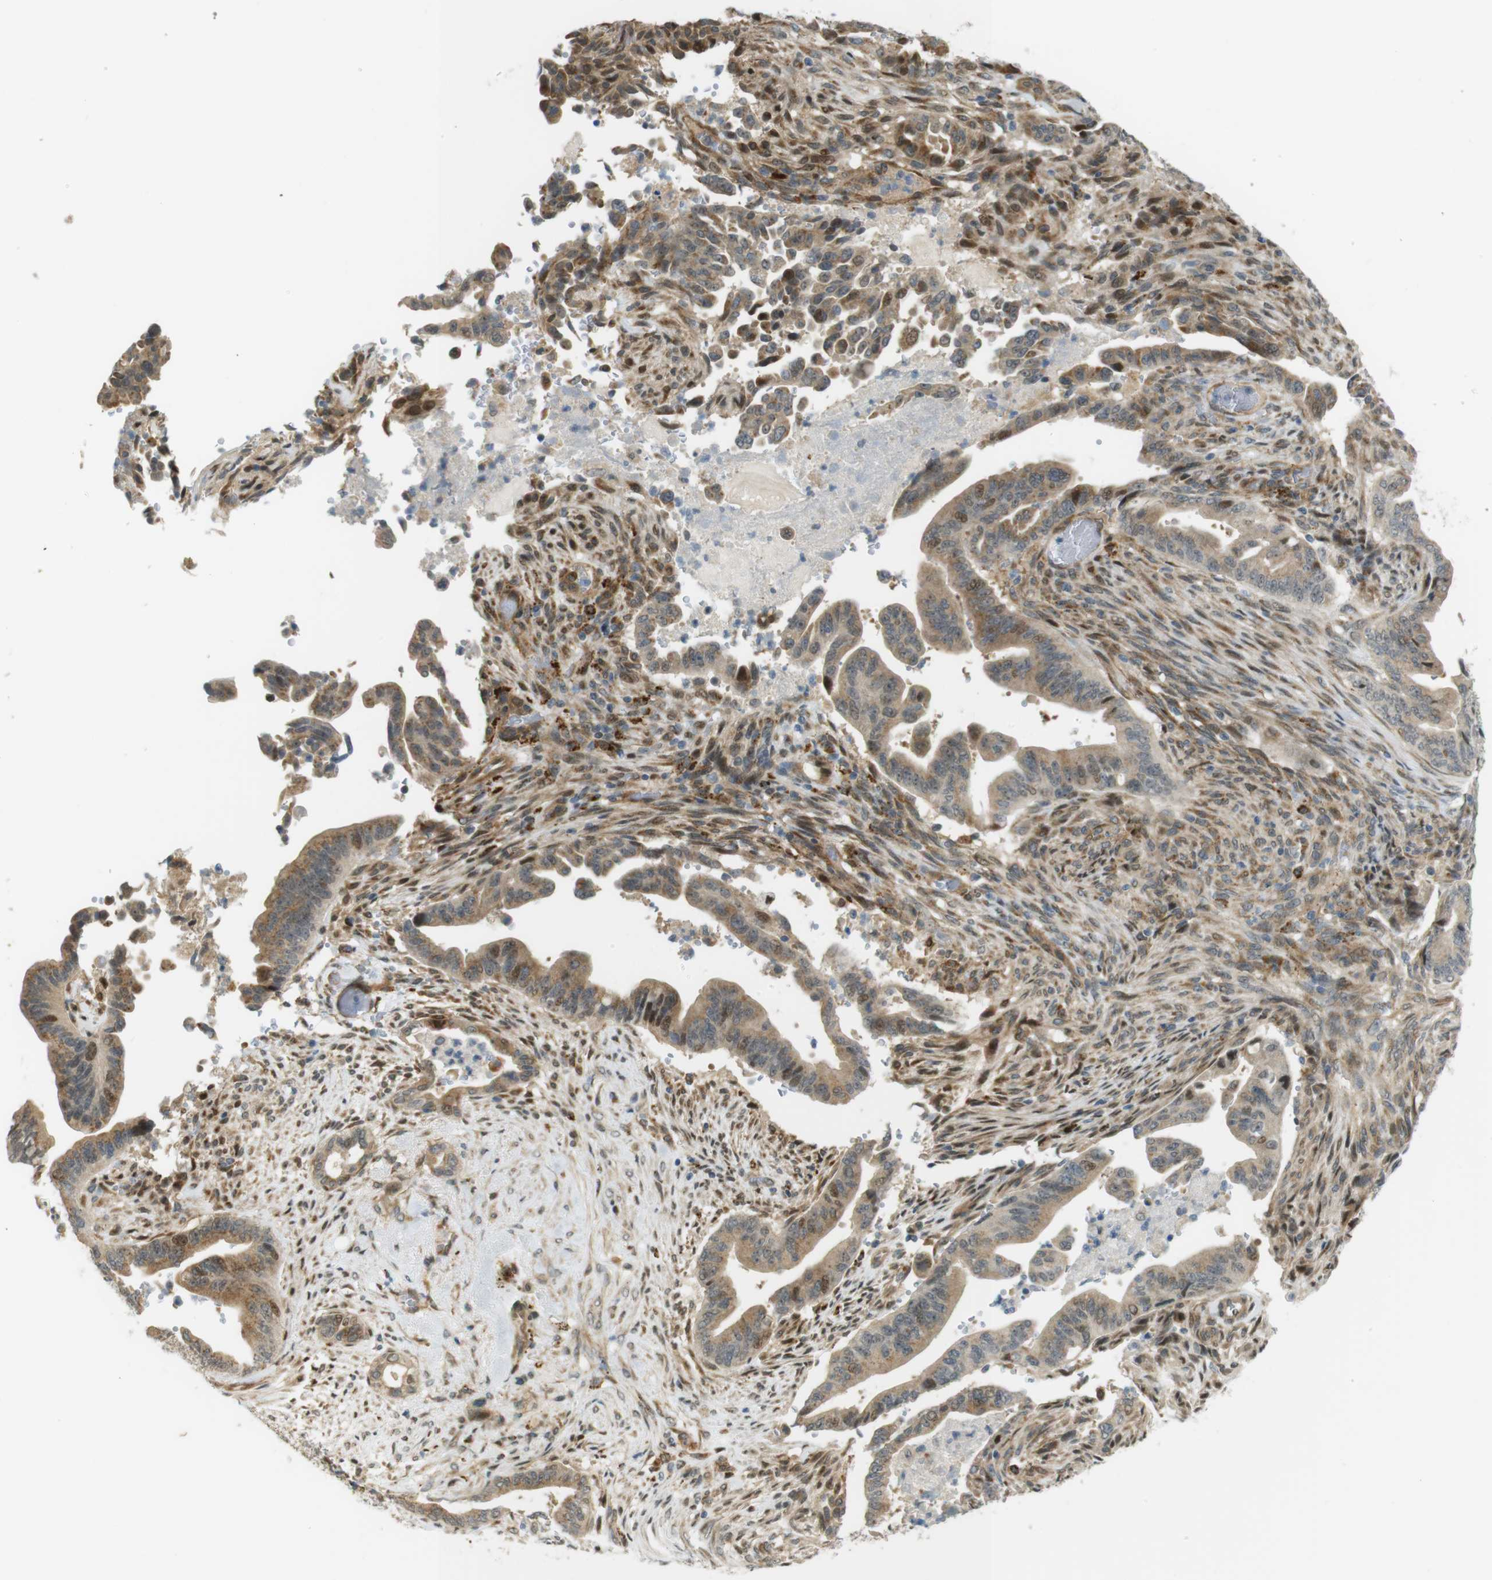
{"staining": {"intensity": "moderate", "quantity": ">75%", "location": "cytoplasmic/membranous,nuclear"}, "tissue": "pancreatic cancer", "cell_type": "Tumor cells", "image_type": "cancer", "snomed": [{"axis": "morphology", "description": "Adenocarcinoma, NOS"}, {"axis": "topography", "description": "Pancreas"}], "caption": "This image demonstrates immunohistochemistry (IHC) staining of pancreatic cancer, with medium moderate cytoplasmic/membranous and nuclear staining in approximately >75% of tumor cells.", "gene": "TSPAN9", "patient": {"sex": "male", "age": 70}}